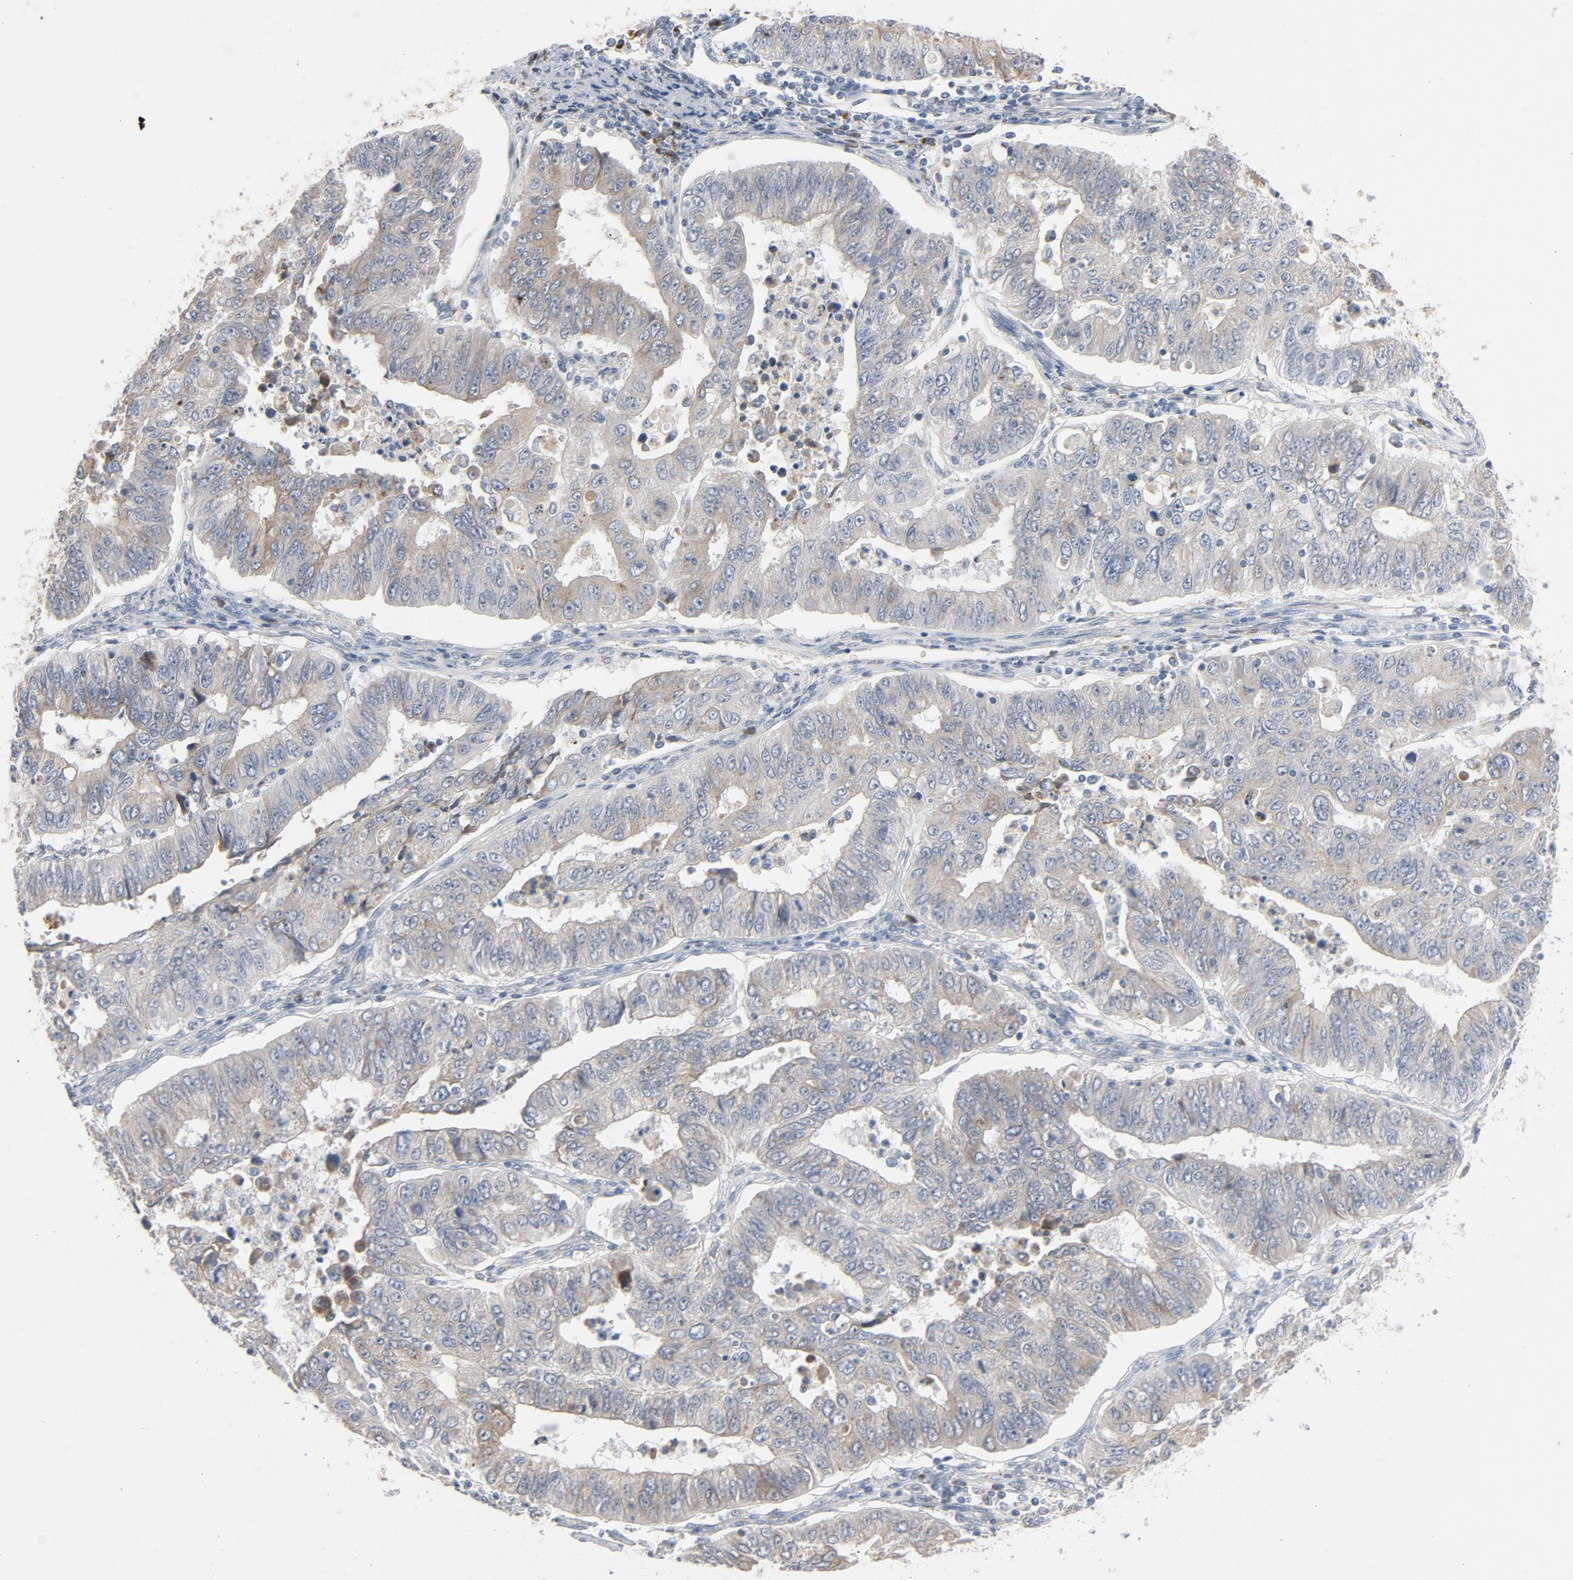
{"staining": {"intensity": "negative", "quantity": "none", "location": "none"}, "tissue": "endometrial cancer", "cell_type": "Tumor cells", "image_type": "cancer", "snomed": [{"axis": "morphology", "description": "Adenocarcinoma, NOS"}, {"axis": "topography", "description": "Endometrium"}], "caption": "Histopathology image shows no significant protein expression in tumor cells of endometrial adenocarcinoma.", "gene": "LMAN2", "patient": {"sex": "female", "age": 63}}